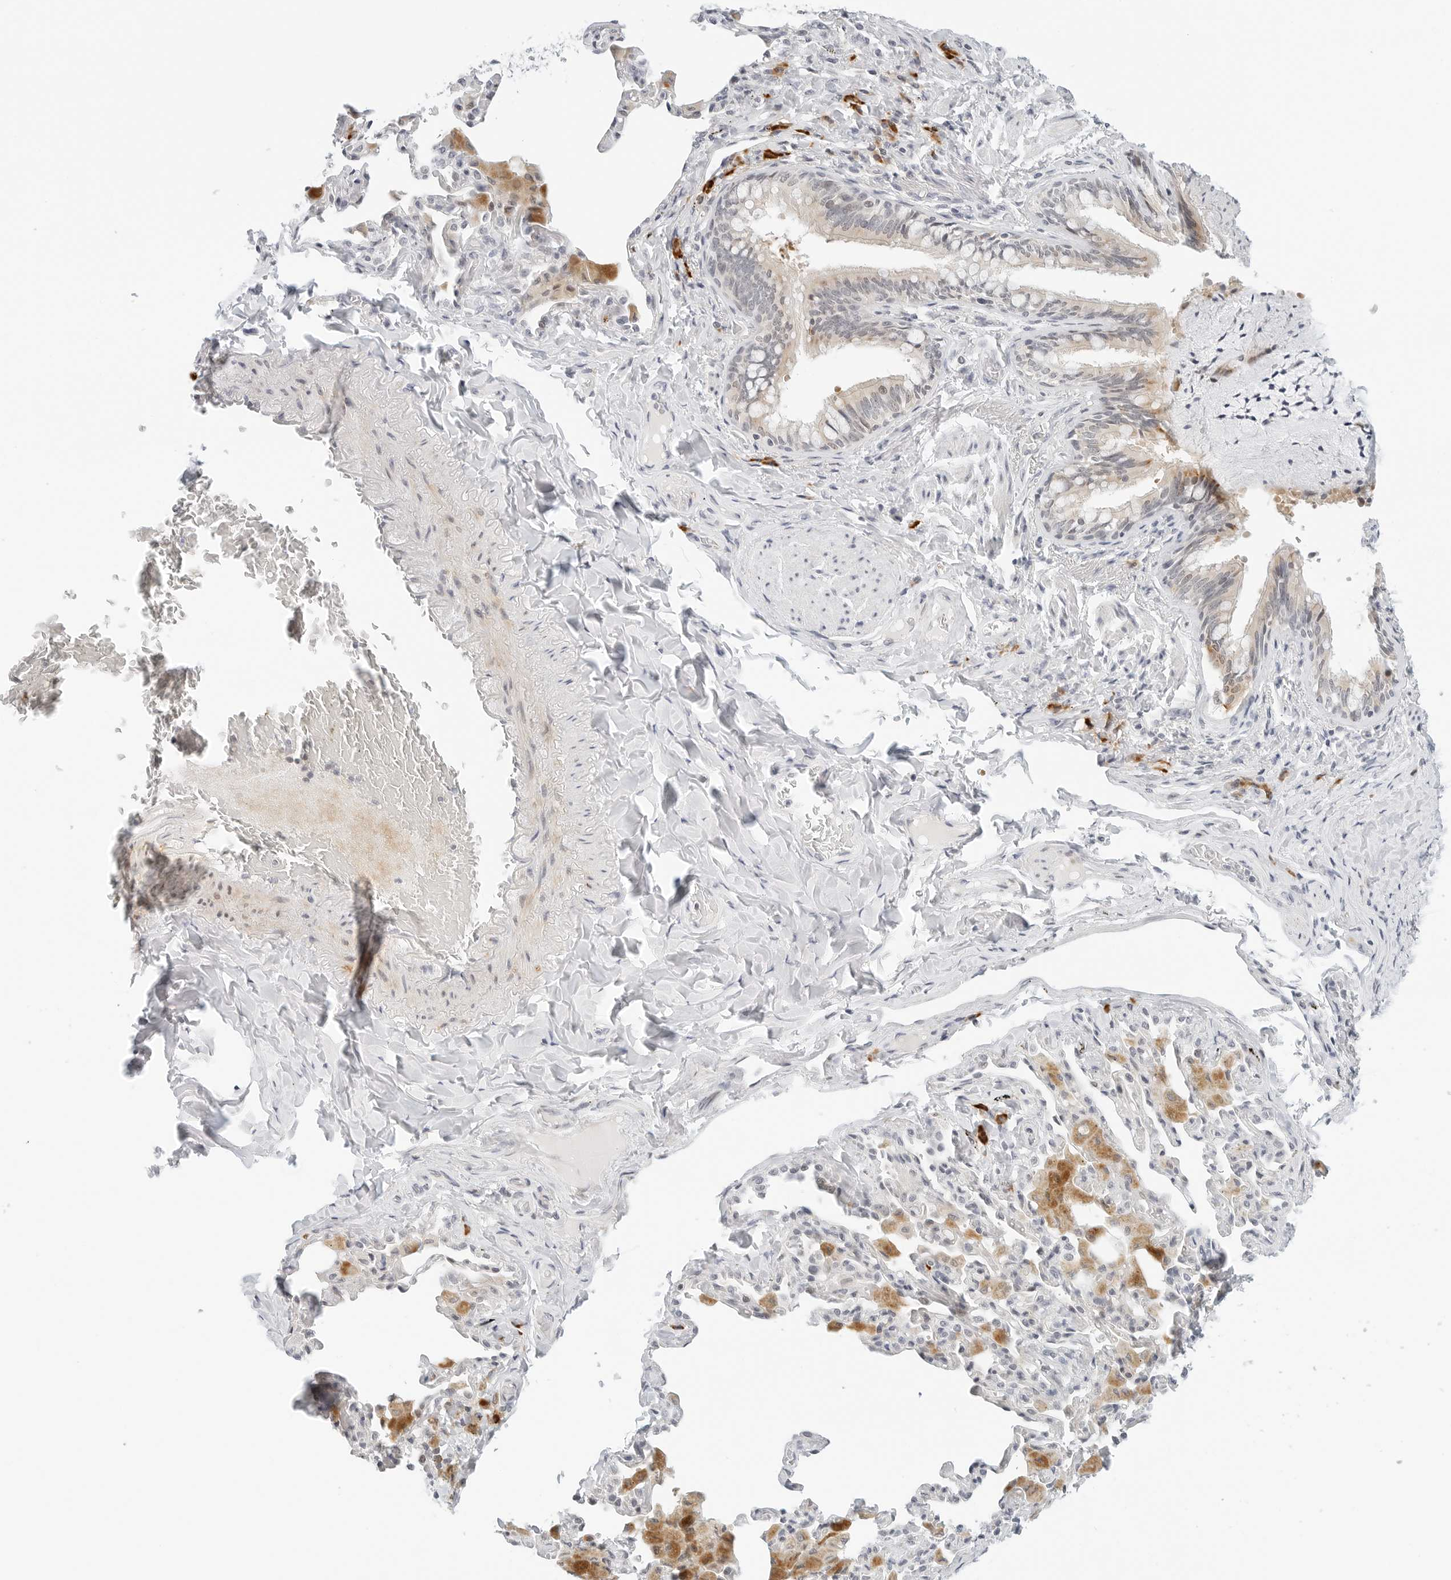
{"staining": {"intensity": "moderate", "quantity": "<25%", "location": "cytoplasmic/membranous,nuclear"}, "tissue": "bronchus", "cell_type": "Respiratory epithelial cells", "image_type": "normal", "snomed": [{"axis": "morphology", "description": "Normal tissue, NOS"}, {"axis": "morphology", "description": "Inflammation, NOS"}, {"axis": "topography", "description": "Bronchus"}, {"axis": "topography", "description": "Lung"}], "caption": "Unremarkable bronchus was stained to show a protein in brown. There is low levels of moderate cytoplasmic/membranous,nuclear staining in approximately <25% of respiratory epithelial cells. (Stains: DAB in brown, nuclei in blue, Microscopy: brightfield microscopy at high magnification).", "gene": "PARP10", "patient": {"sex": "female", "age": 46}}